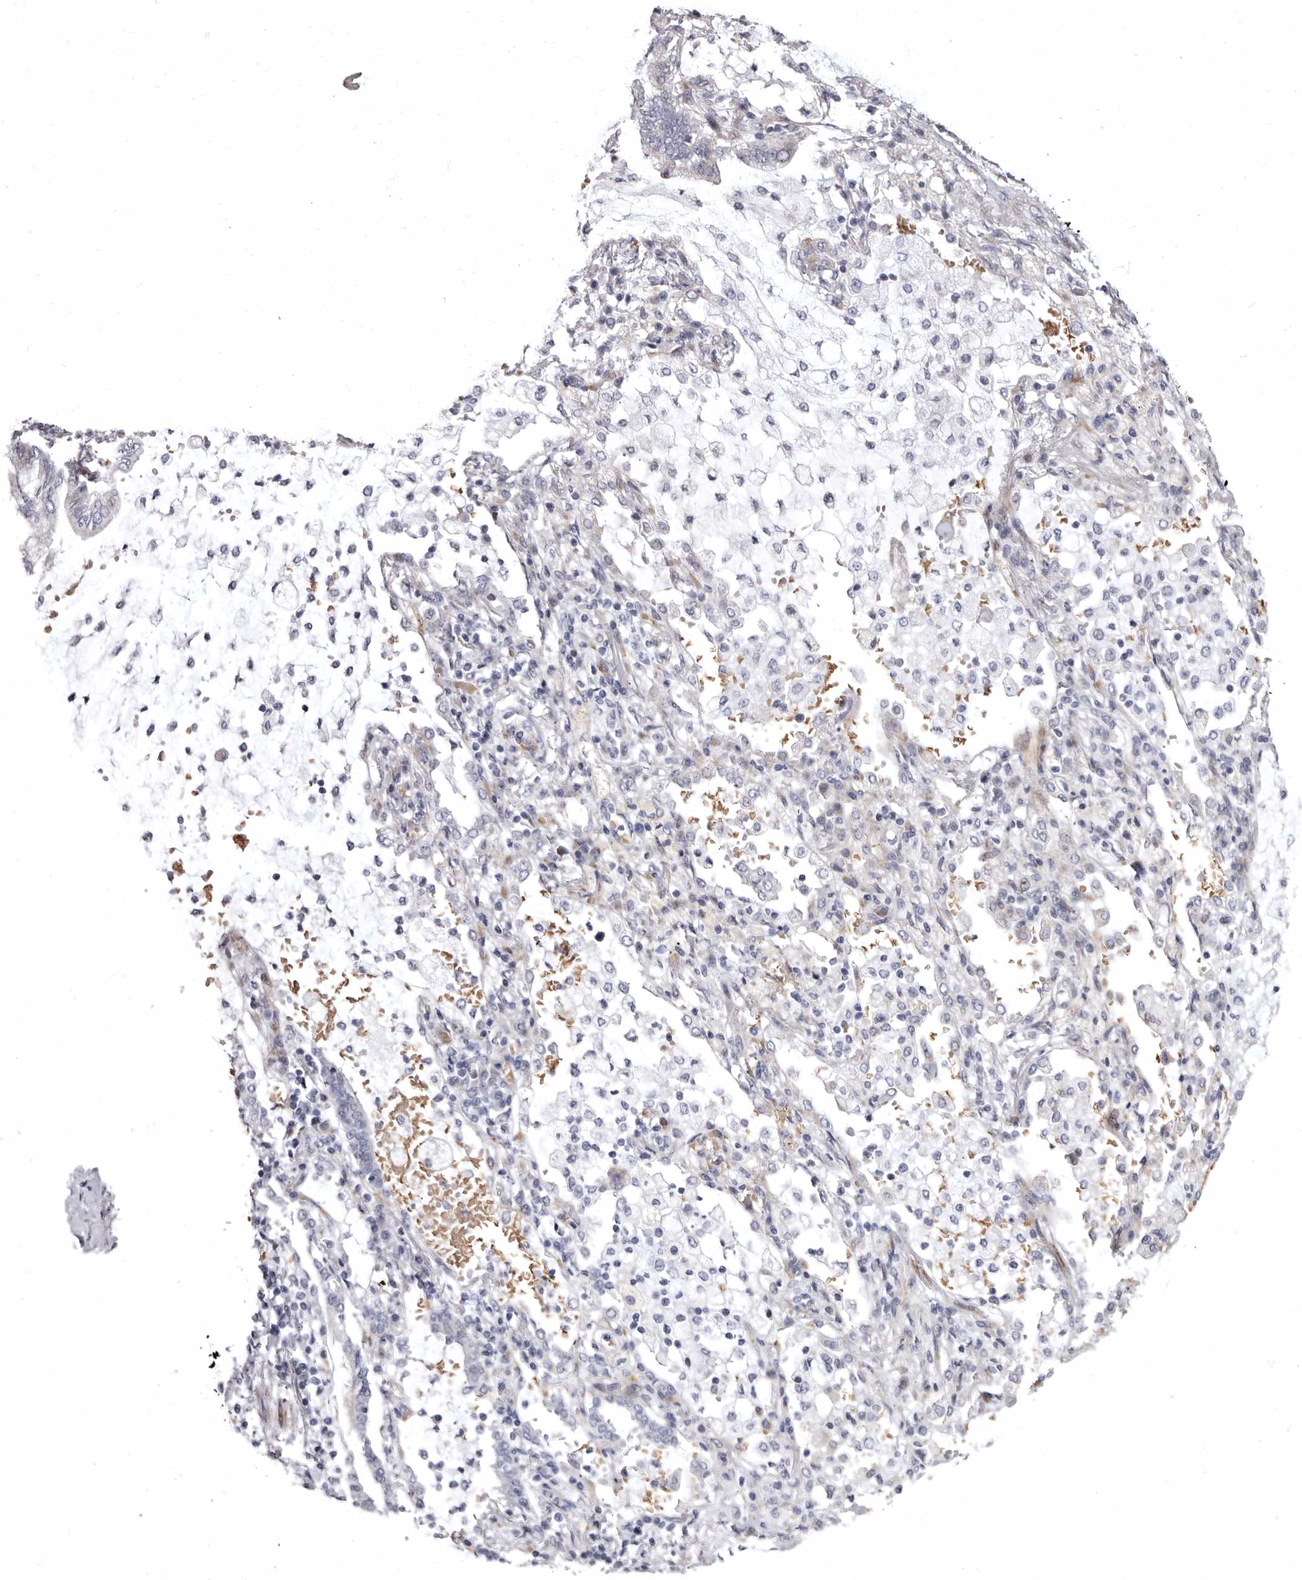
{"staining": {"intensity": "negative", "quantity": "none", "location": "none"}, "tissue": "lung cancer", "cell_type": "Tumor cells", "image_type": "cancer", "snomed": [{"axis": "morphology", "description": "Adenocarcinoma, NOS"}, {"axis": "topography", "description": "Lung"}], "caption": "High power microscopy photomicrograph of an IHC image of lung adenocarcinoma, revealing no significant staining in tumor cells.", "gene": "AIDA", "patient": {"sex": "female", "age": 70}}